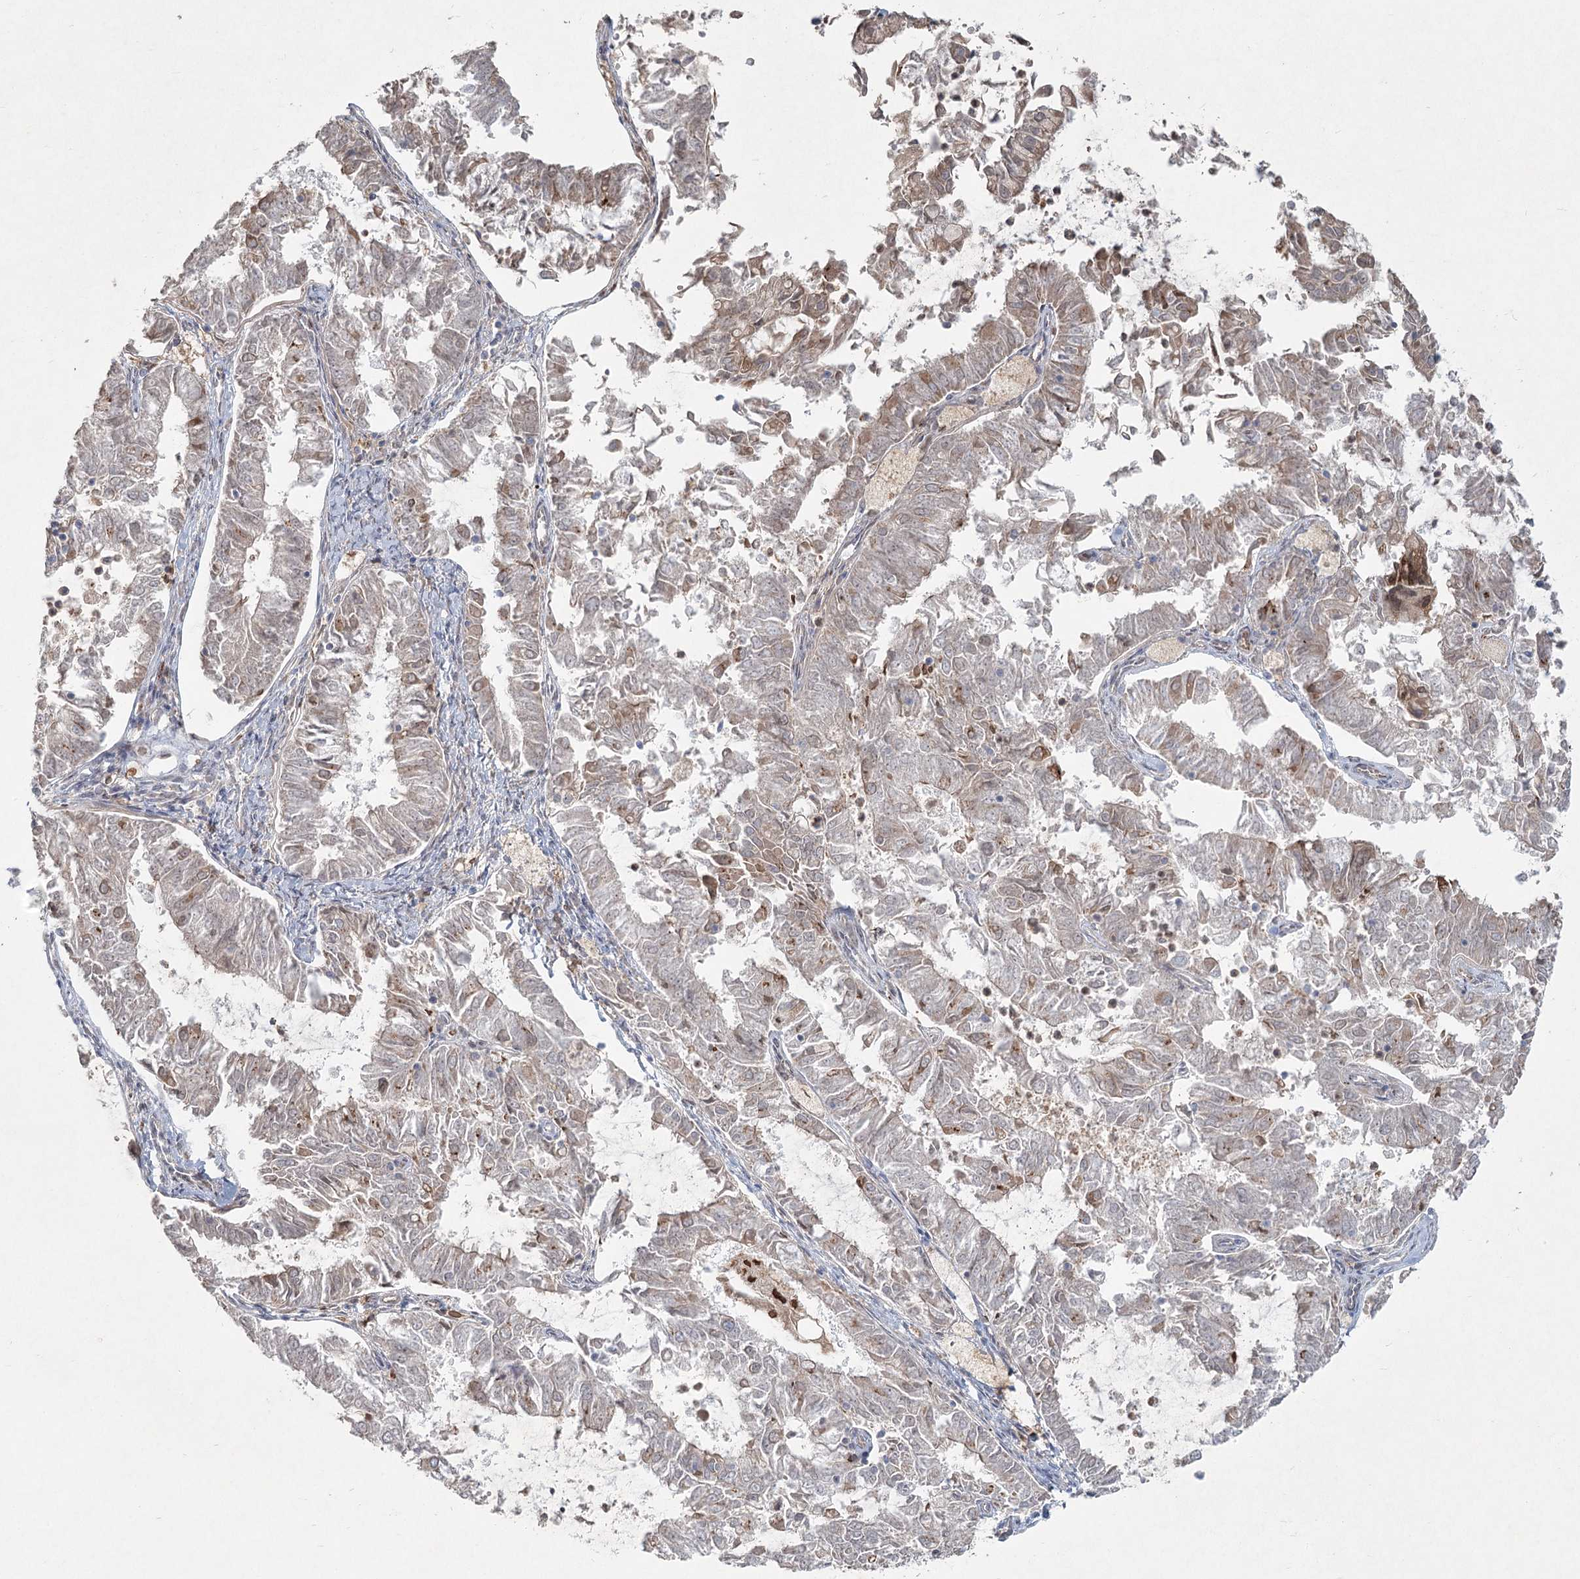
{"staining": {"intensity": "weak", "quantity": "<25%", "location": "cytoplasmic/membranous"}, "tissue": "endometrial cancer", "cell_type": "Tumor cells", "image_type": "cancer", "snomed": [{"axis": "morphology", "description": "Adenocarcinoma, NOS"}, {"axis": "topography", "description": "Endometrium"}], "caption": "High magnification brightfield microscopy of endometrial cancer (adenocarcinoma) stained with DAB (brown) and counterstained with hematoxylin (blue): tumor cells show no significant positivity.", "gene": "LRP2BP", "patient": {"sex": "female", "age": 57}}